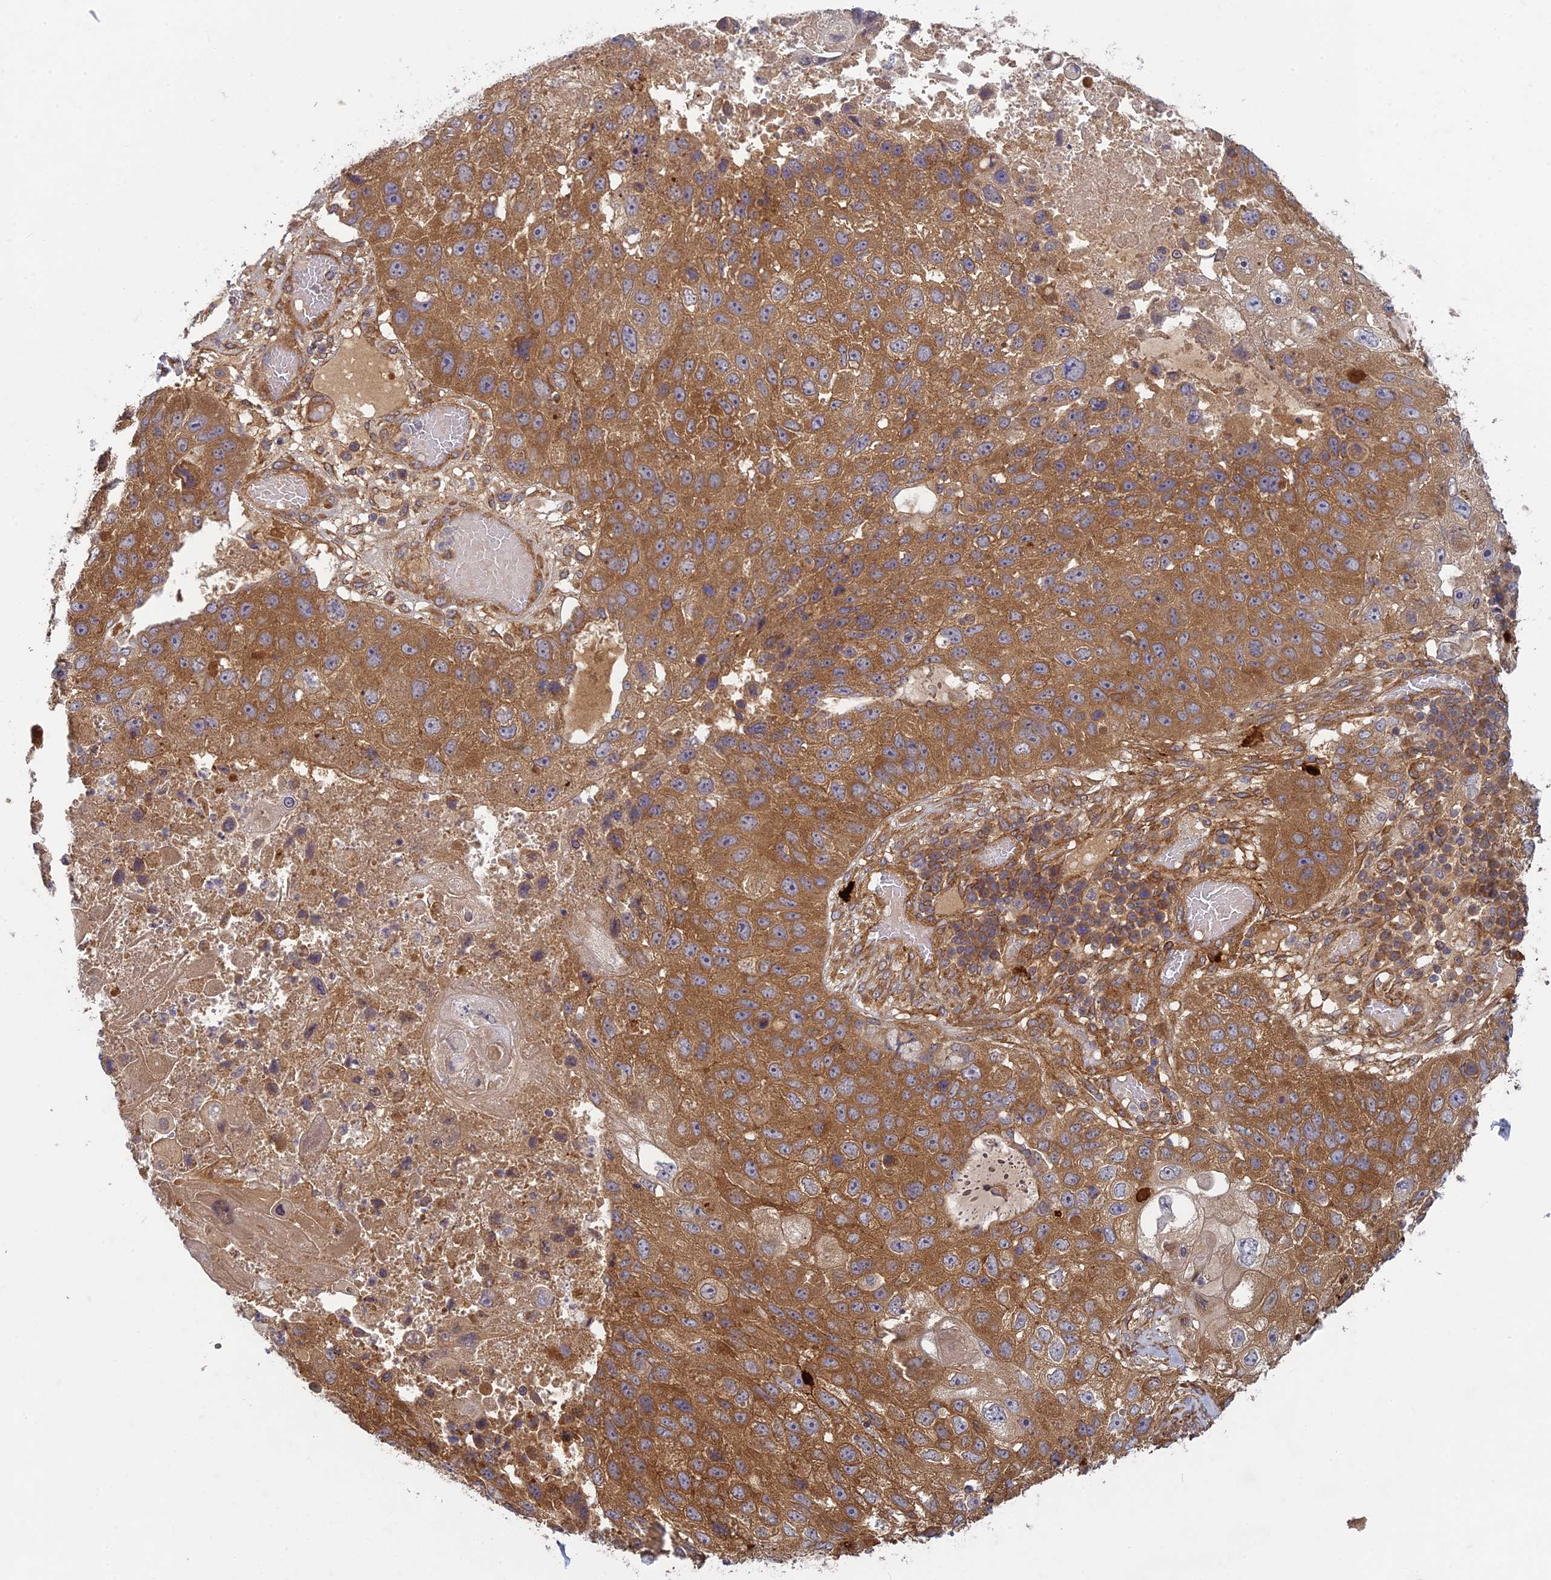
{"staining": {"intensity": "moderate", "quantity": ">75%", "location": "cytoplasmic/membranous"}, "tissue": "lung cancer", "cell_type": "Tumor cells", "image_type": "cancer", "snomed": [{"axis": "morphology", "description": "Squamous cell carcinoma, NOS"}, {"axis": "topography", "description": "Lung"}], "caption": "Squamous cell carcinoma (lung) tissue exhibits moderate cytoplasmic/membranous expression in approximately >75% of tumor cells", "gene": "TCF25", "patient": {"sex": "male", "age": 61}}